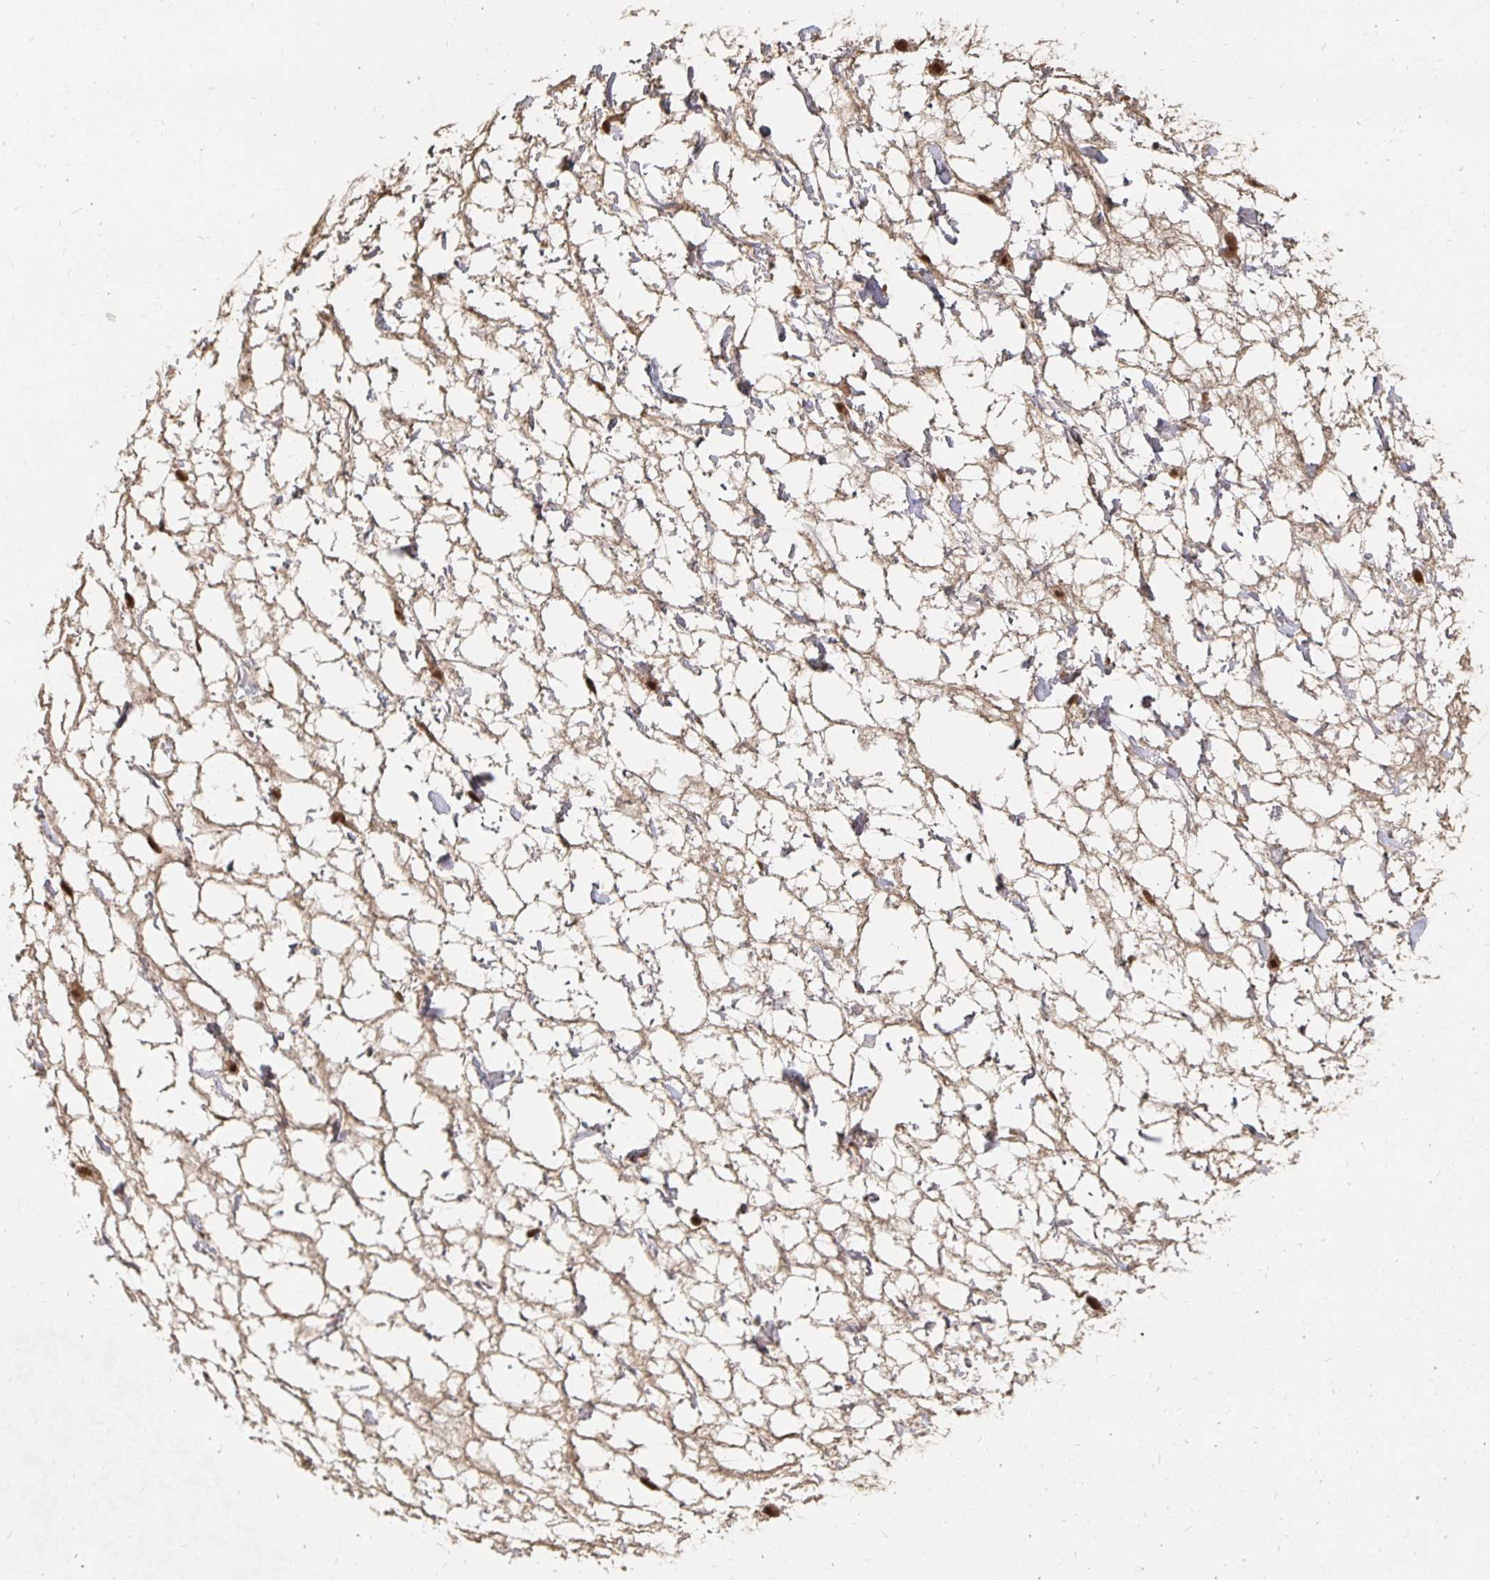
{"staining": {"intensity": "weak", "quantity": ">75%", "location": "cytoplasmic/membranous"}, "tissue": "adipose tissue", "cell_type": "Adipocytes", "image_type": "normal", "snomed": [{"axis": "morphology", "description": "Normal tissue, NOS"}, {"axis": "topography", "description": "Lymph node"}, {"axis": "topography", "description": "Cartilage tissue"}, {"axis": "topography", "description": "Nasopharynx"}], "caption": "Immunohistochemistry (IHC) micrograph of benign adipose tissue: human adipose tissue stained using IHC shows low levels of weak protein expression localized specifically in the cytoplasmic/membranous of adipocytes, appearing as a cytoplasmic/membranous brown color.", "gene": "GTF3C6", "patient": {"sex": "male", "age": 63}}